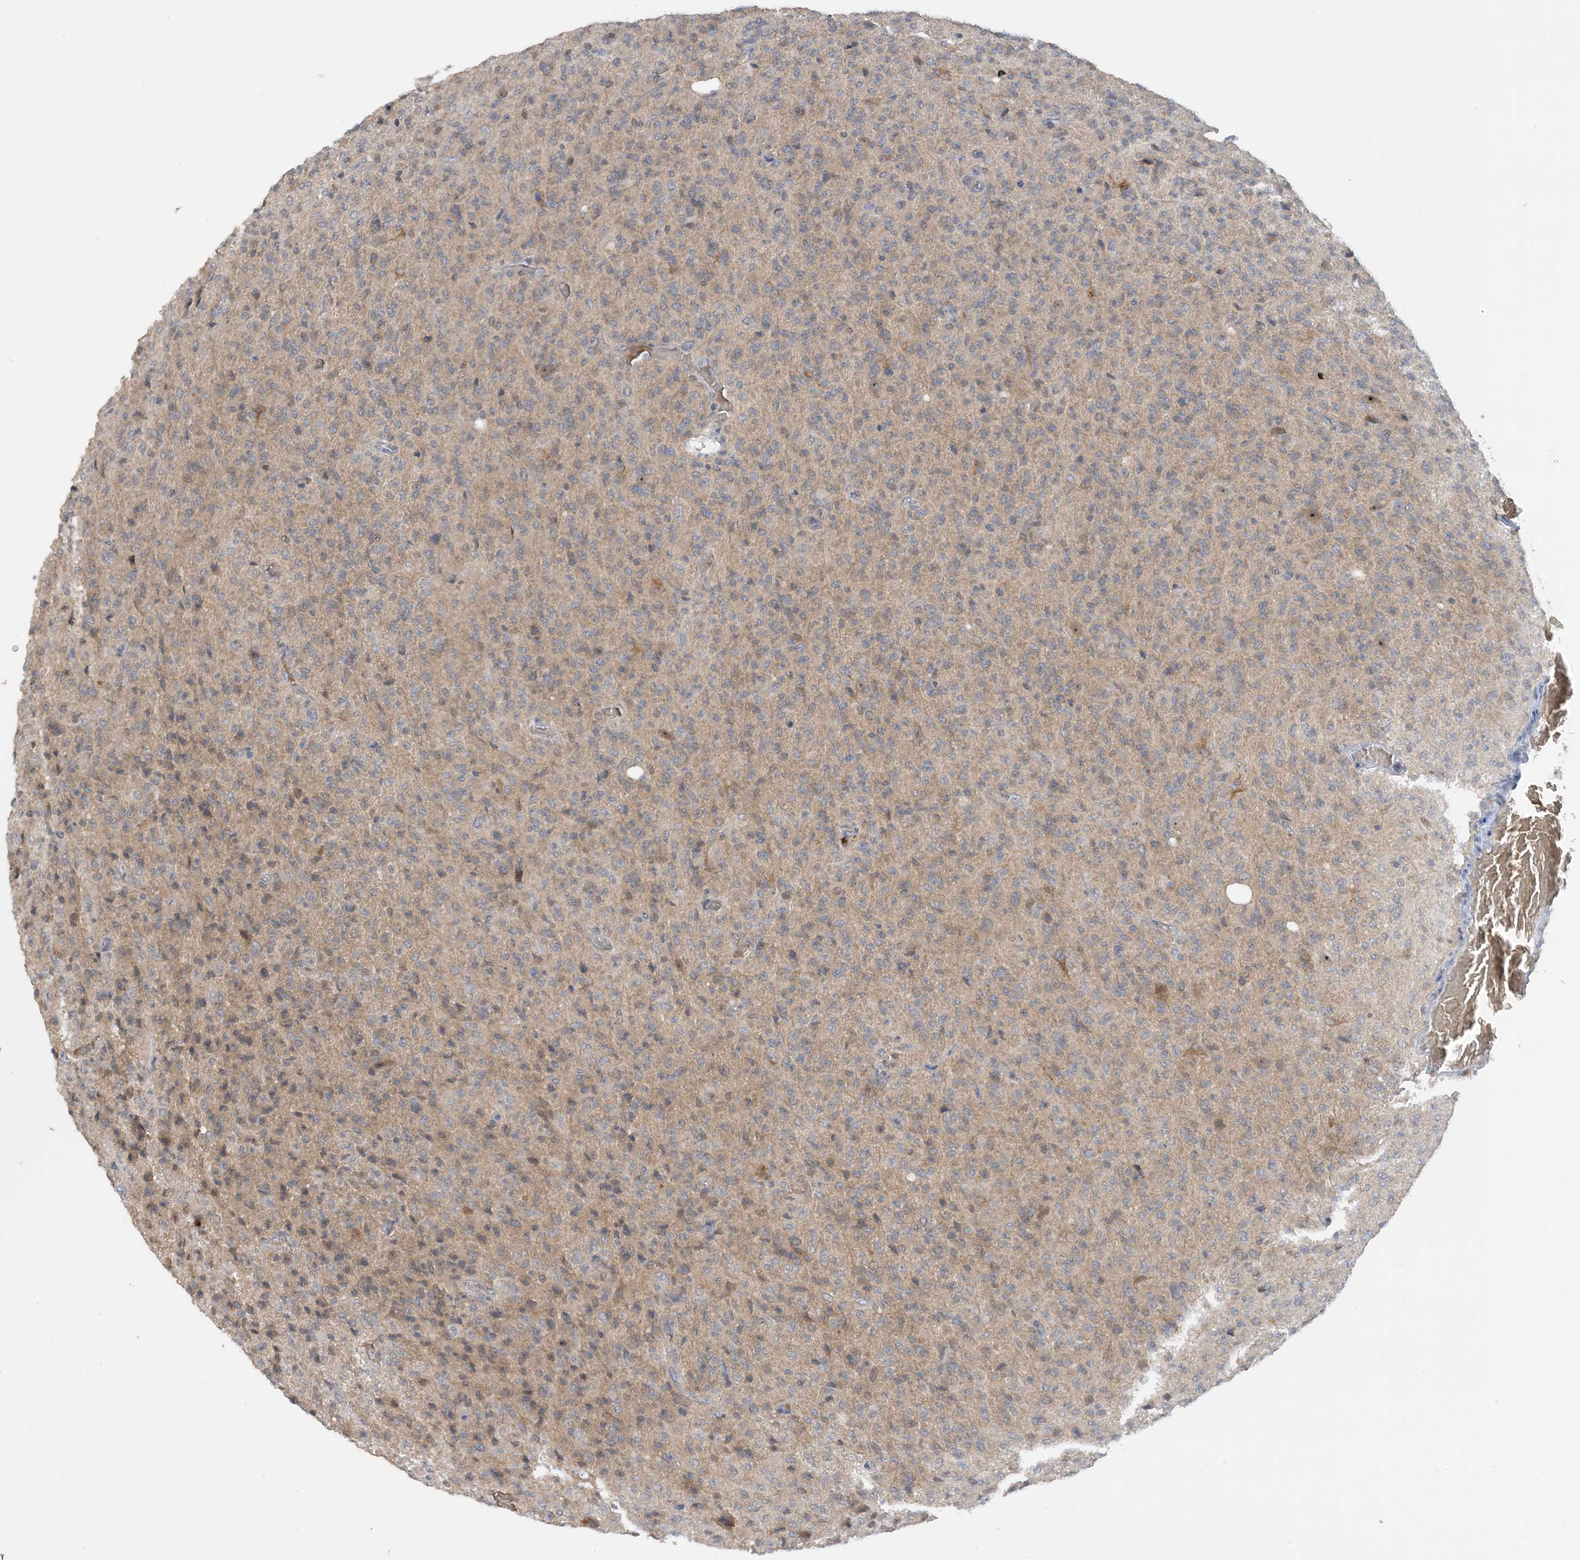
{"staining": {"intensity": "weak", "quantity": "25%-75%", "location": "cytoplasmic/membranous"}, "tissue": "glioma", "cell_type": "Tumor cells", "image_type": "cancer", "snomed": [{"axis": "morphology", "description": "Glioma, malignant, High grade"}, {"axis": "topography", "description": "Brain"}], "caption": "IHC of human malignant high-grade glioma reveals low levels of weak cytoplasmic/membranous expression in approximately 25%-75% of tumor cells.", "gene": "UBE2E1", "patient": {"sex": "female", "age": 57}}